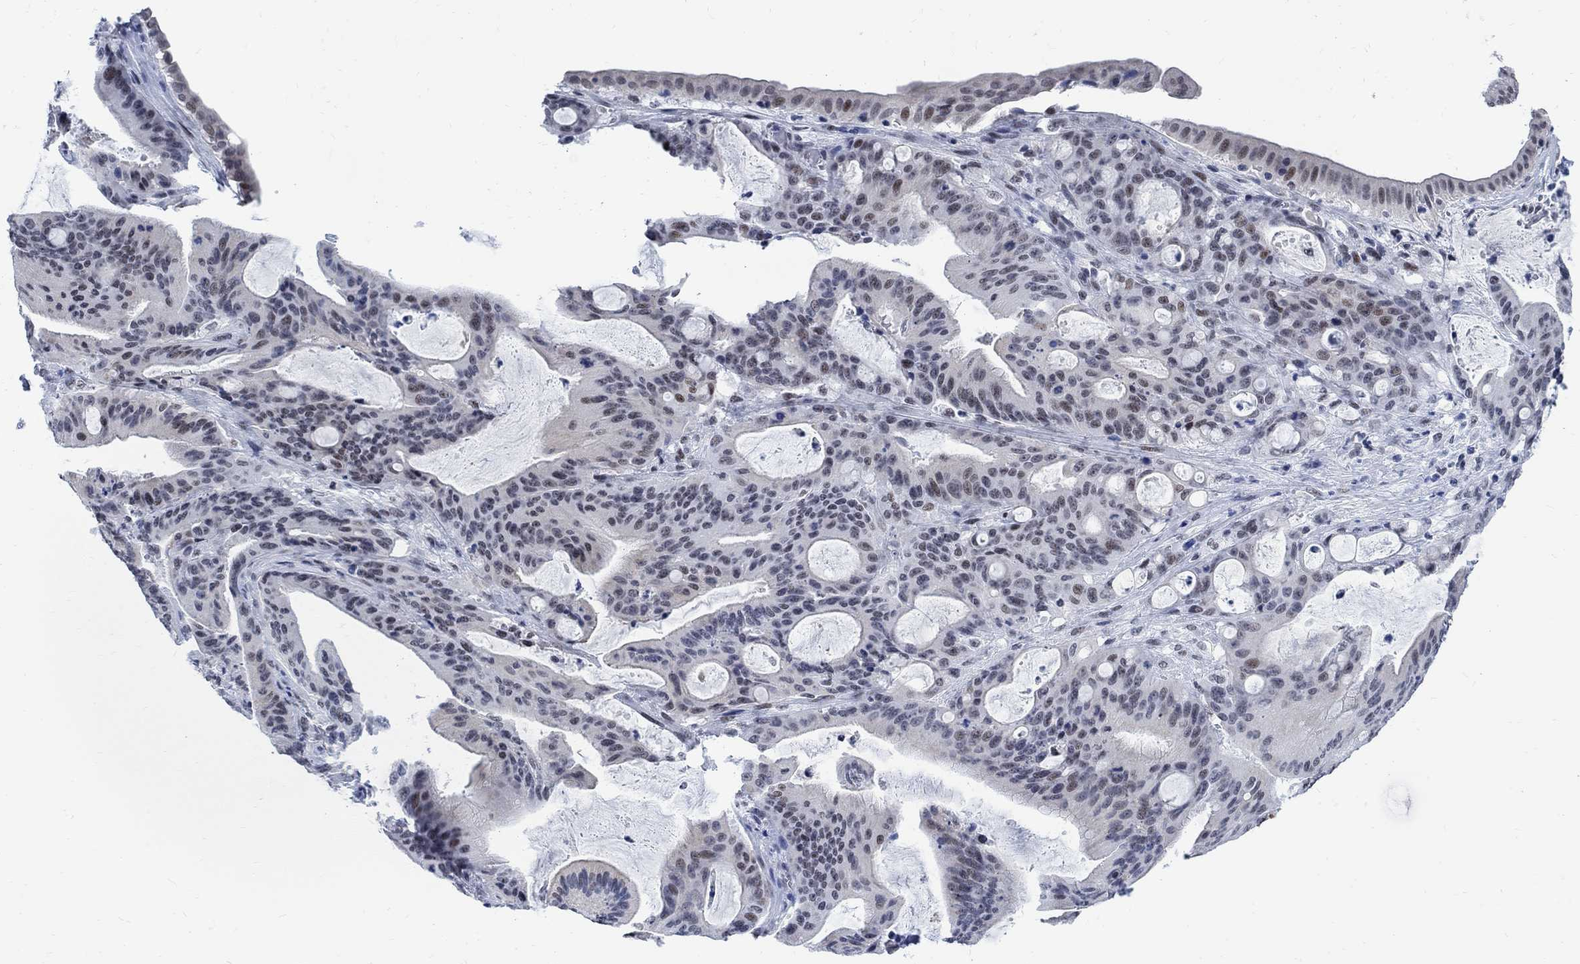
{"staining": {"intensity": "weak", "quantity": "<25%", "location": "nuclear"}, "tissue": "liver cancer", "cell_type": "Tumor cells", "image_type": "cancer", "snomed": [{"axis": "morphology", "description": "Cholangiocarcinoma"}, {"axis": "topography", "description": "Liver"}], "caption": "Photomicrograph shows no protein positivity in tumor cells of liver cancer (cholangiocarcinoma) tissue.", "gene": "DLK1", "patient": {"sex": "female", "age": 73}}